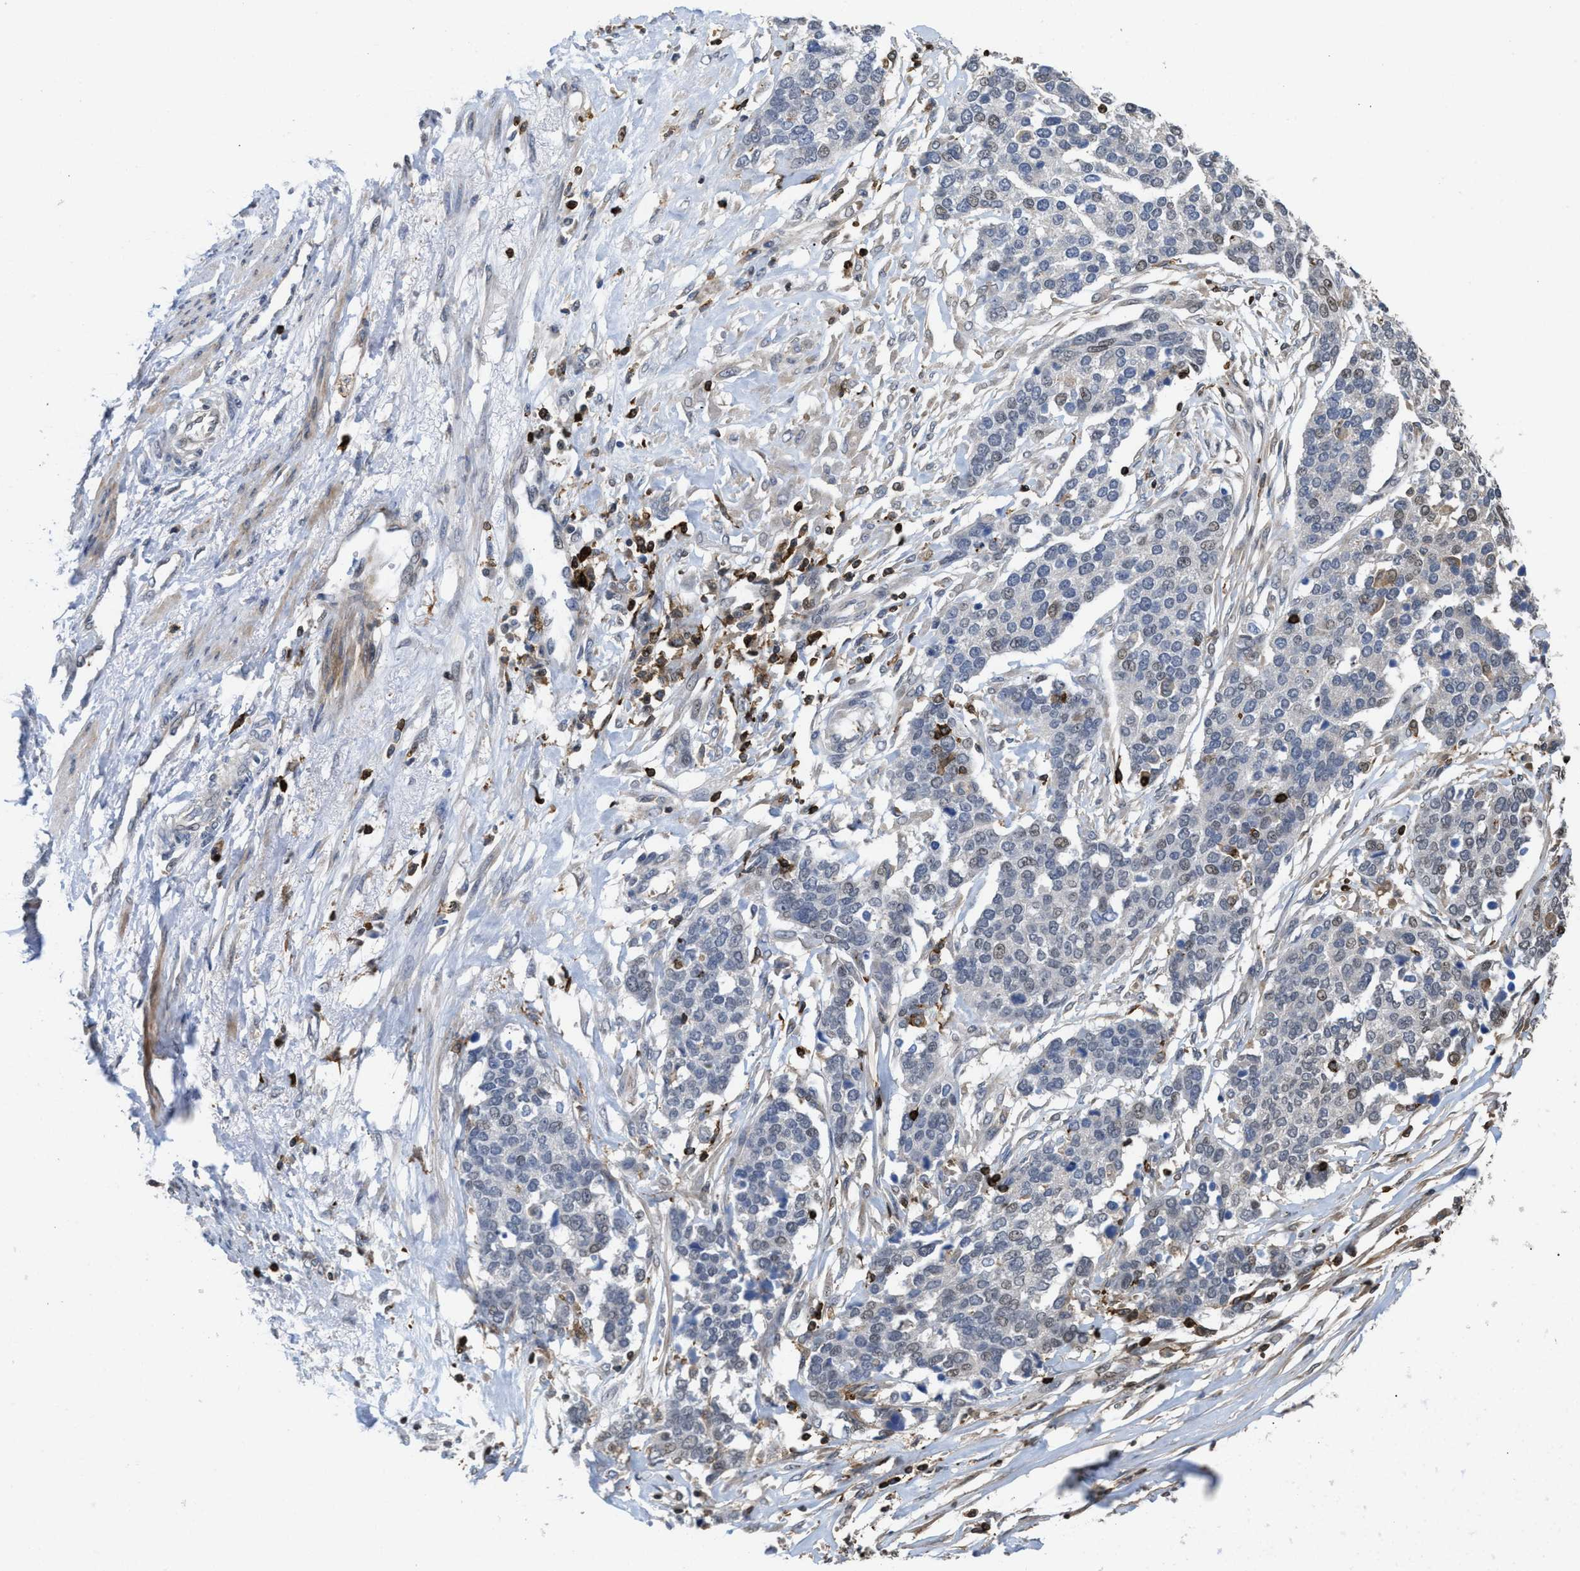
{"staining": {"intensity": "negative", "quantity": "none", "location": "none"}, "tissue": "ovarian cancer", "cell_type": "Tumor cells", "image_type": "cancer", "snomed": [{"axis": "morphology", "description": "Cystadenocarcinoma, serous, NOS"}, {"axis": "topography", "description": "Ovary"}], "caption": "This image is of ovarian cancer stained with immunohistochemistry to label a protein in brown with the nuclei are counter-stained blue. There is no expression in tumor cells.", "gene": "PTPRE", "patient": {"sex": "female", "age": 44}}